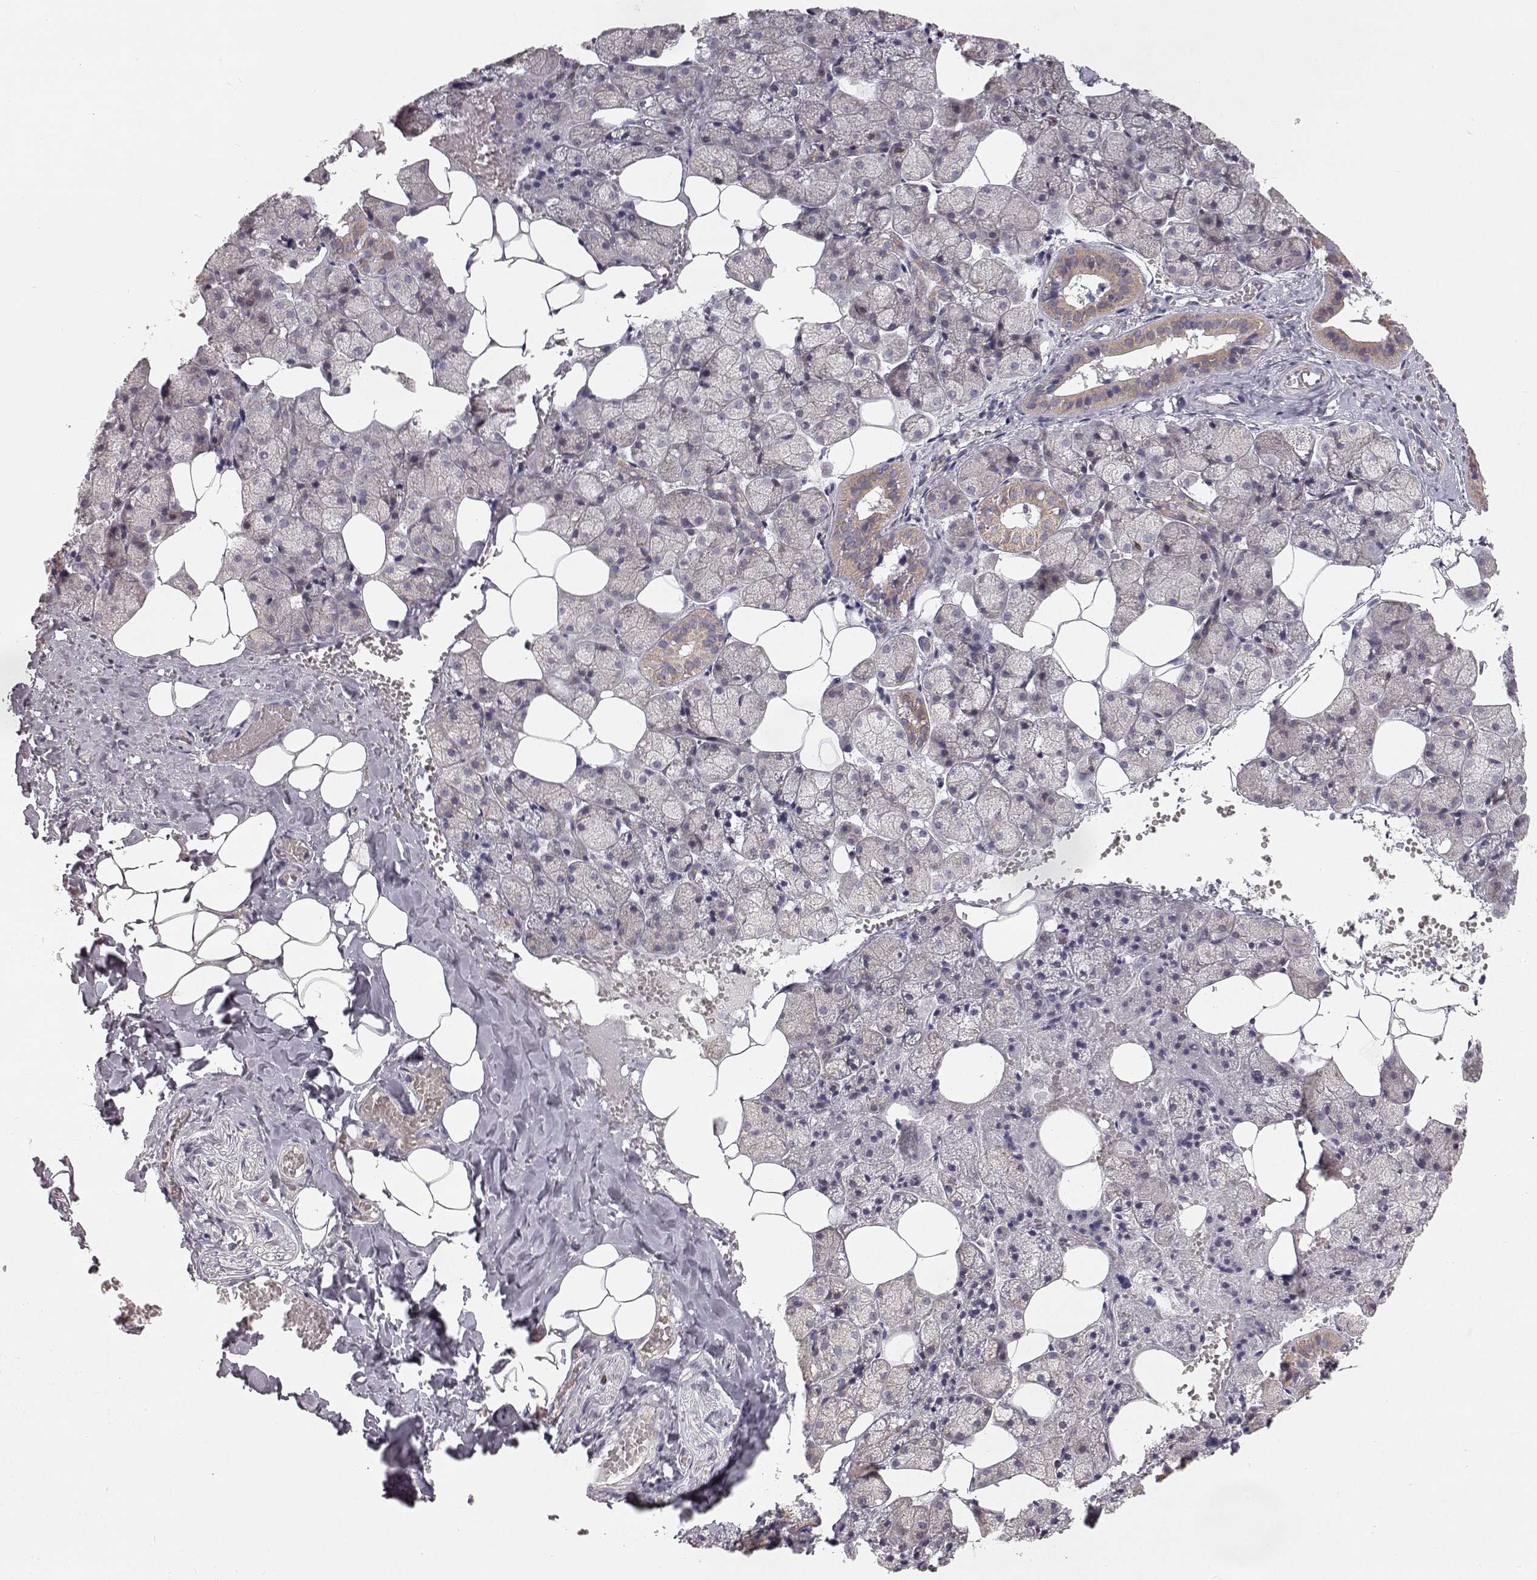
{"staining": {"intensity": "moderate", "quantity": "<25%", "location": "cytoplasmic/membranous"}, "tissue": "salivary gland", "cell_type": "Glandular cells", "image_type": "normal", "snomed": [{"axis": "morphology", "description": "Normal tissue, NOS"}, {"axis": "topography", "description": "Salivary gland"}], "caption": "IHC (DAB (3,3'-diaminobenzidine)) staining of benign salivary gland shows moderate cytoplasmic/membranous protein positivity in about <25% of glandular cells. The staining is performed using DAB (3,3'-diaminobenzidine) brown chromogen to label protein expression. The nuclei are counter-stained blue using hematoxylin.", "gene": "GRAP2", "patient": {"sex": "male", "age": 38}}